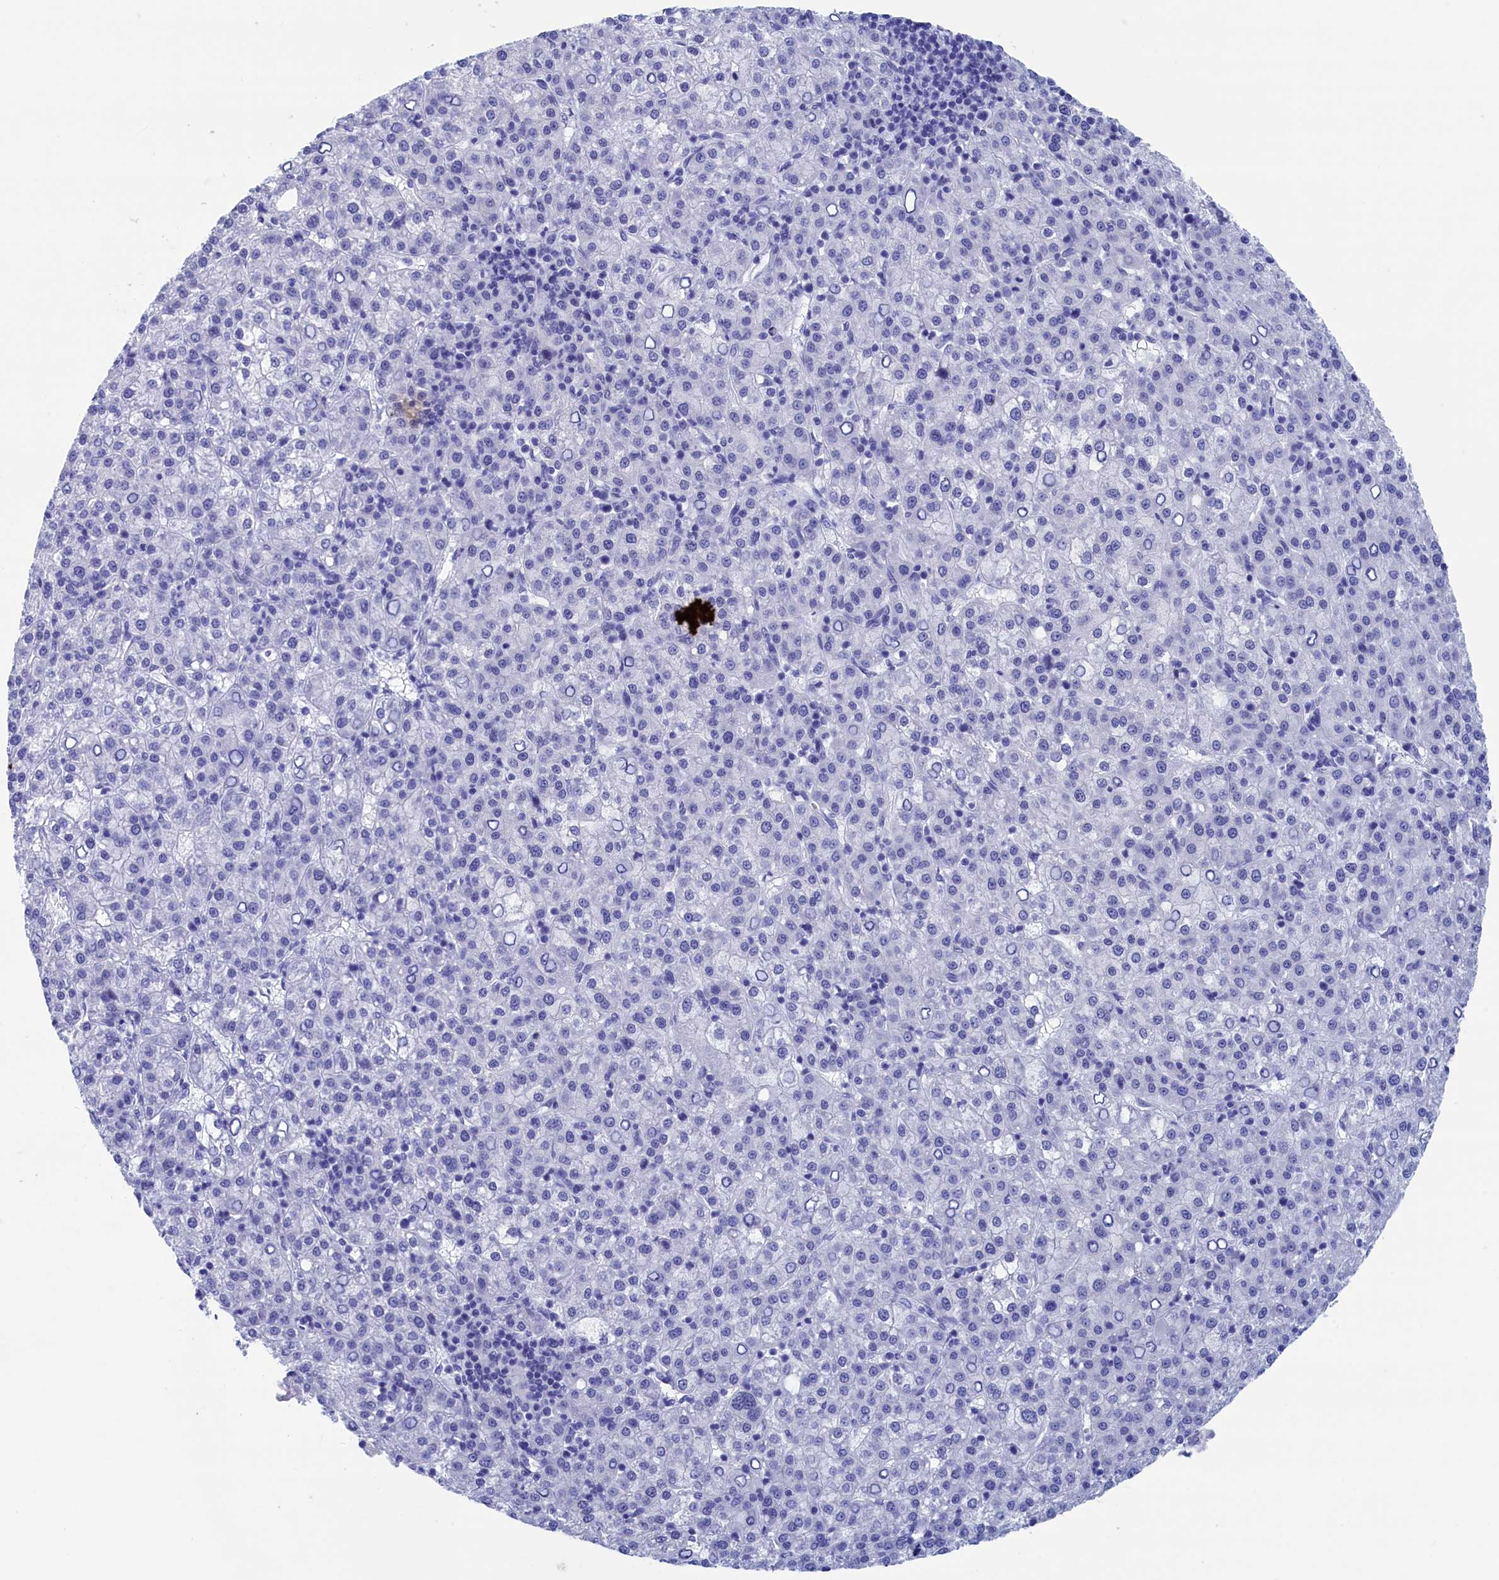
{"staining": {"intensity": "negative", "quantity": "none", "location": "none"}, "tissue": "liver cancer", "cell_type": "Tumor cells", "image_type": "cancer", "snomed": [{"axis": "morphology", "description": "Carcinoma, Hepatocellular, NOS"}, {"axis": "topography", "description": "Liver"}], "caption": "Liver cancer was stained to show a protein in brown. There is no significant expression in tumor cells.", "gene": "WDR83", "patient": {"sex": "female", "age": 58}}